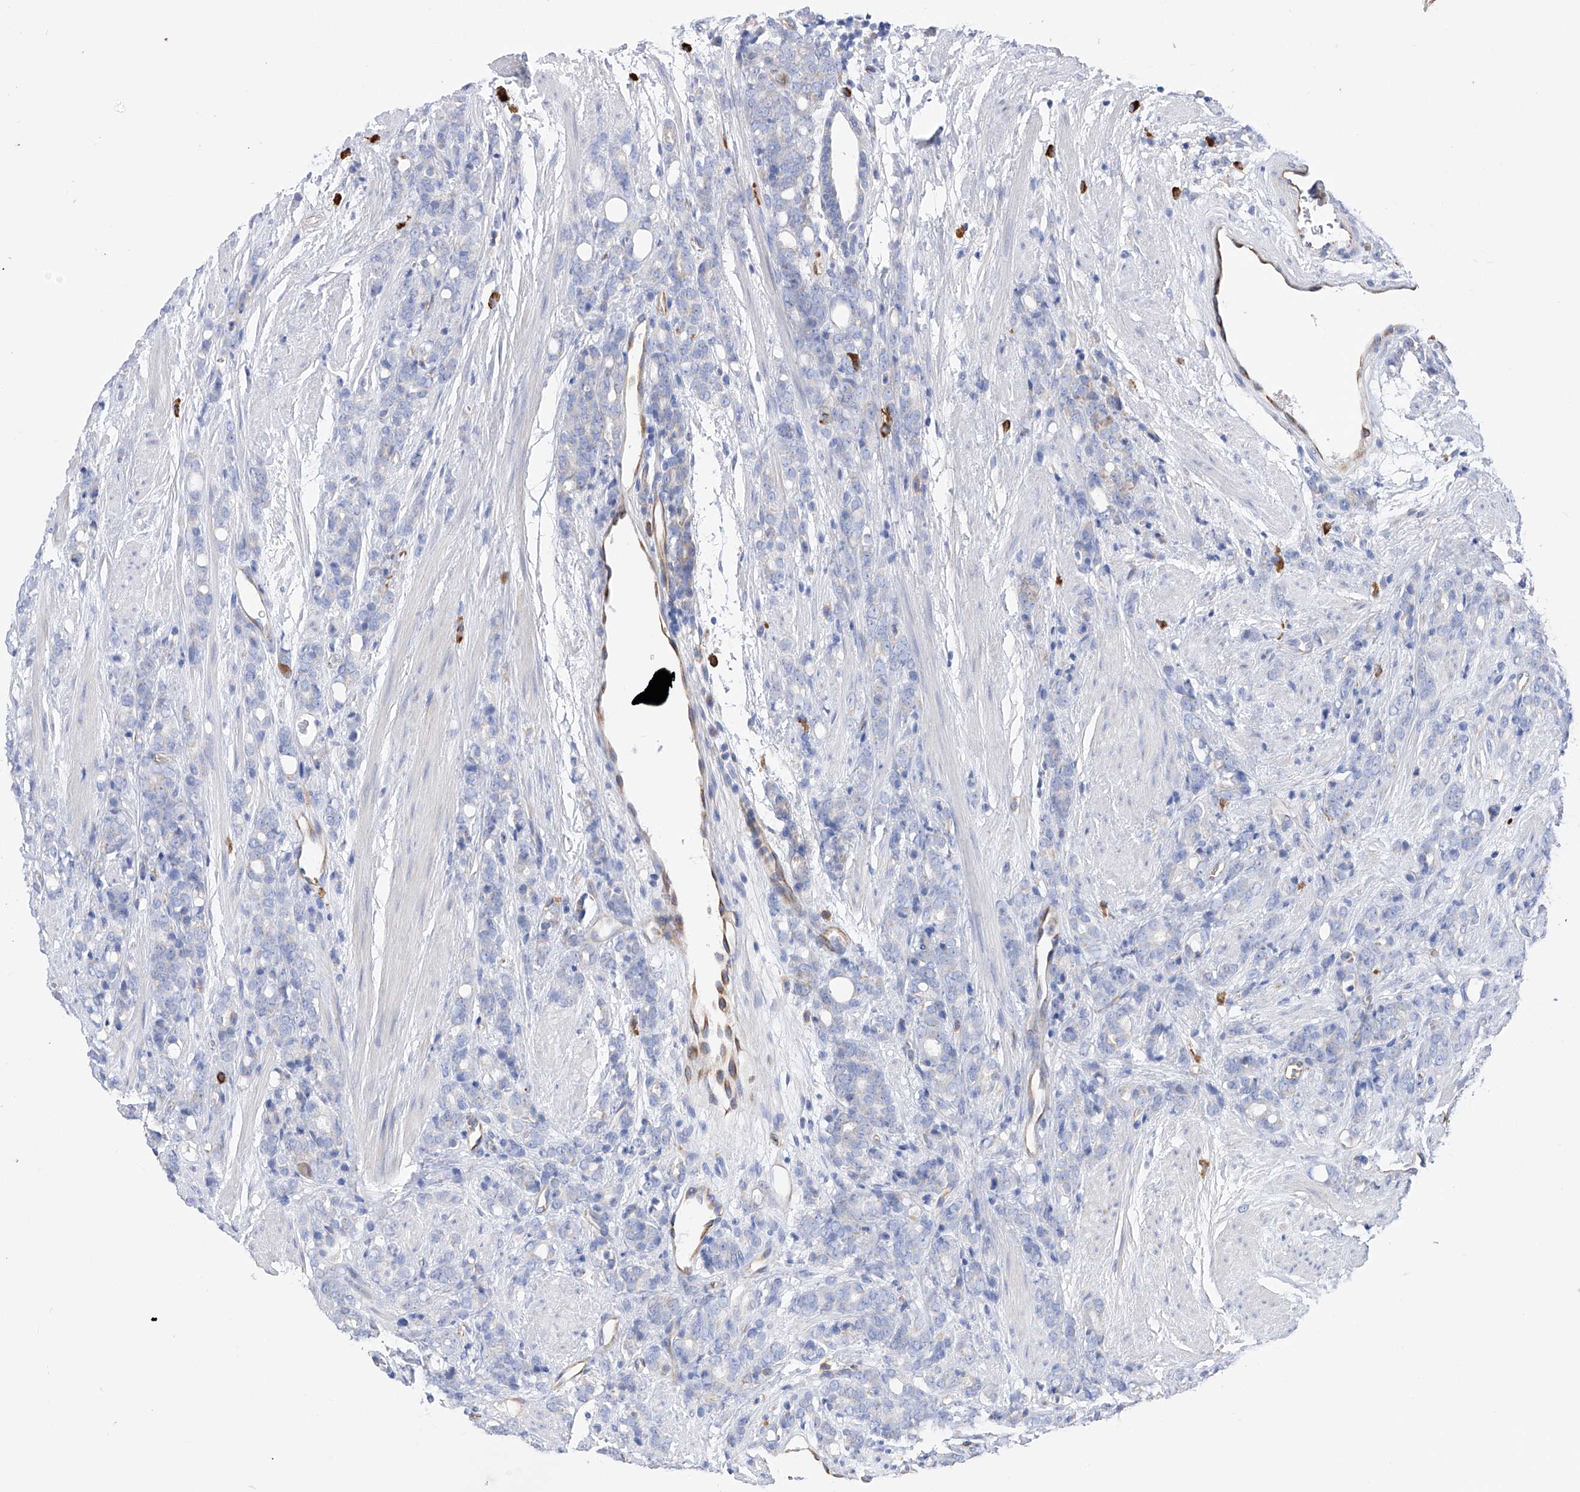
{"staining": {"intensity": "negative", "quantity": "none", "location": "none"}, "tissue": "prostate cancer", "cell_type": "Tumor cells", "image_type": "cancer", "snomed": [{"axis": "morphology", "description": "Adenocarcinoma, High grade"}, {"axis": "topography", "description": "Prostate"}], "caption": "Immunohistochemistry (IHC) micrograph of human high-grade adenocarcinoma (prostate) stained for a protein (brown), which shows no positivity in tumor cells.", "gene": "FLG", "patient": {"sex": "male", "age": 62}}